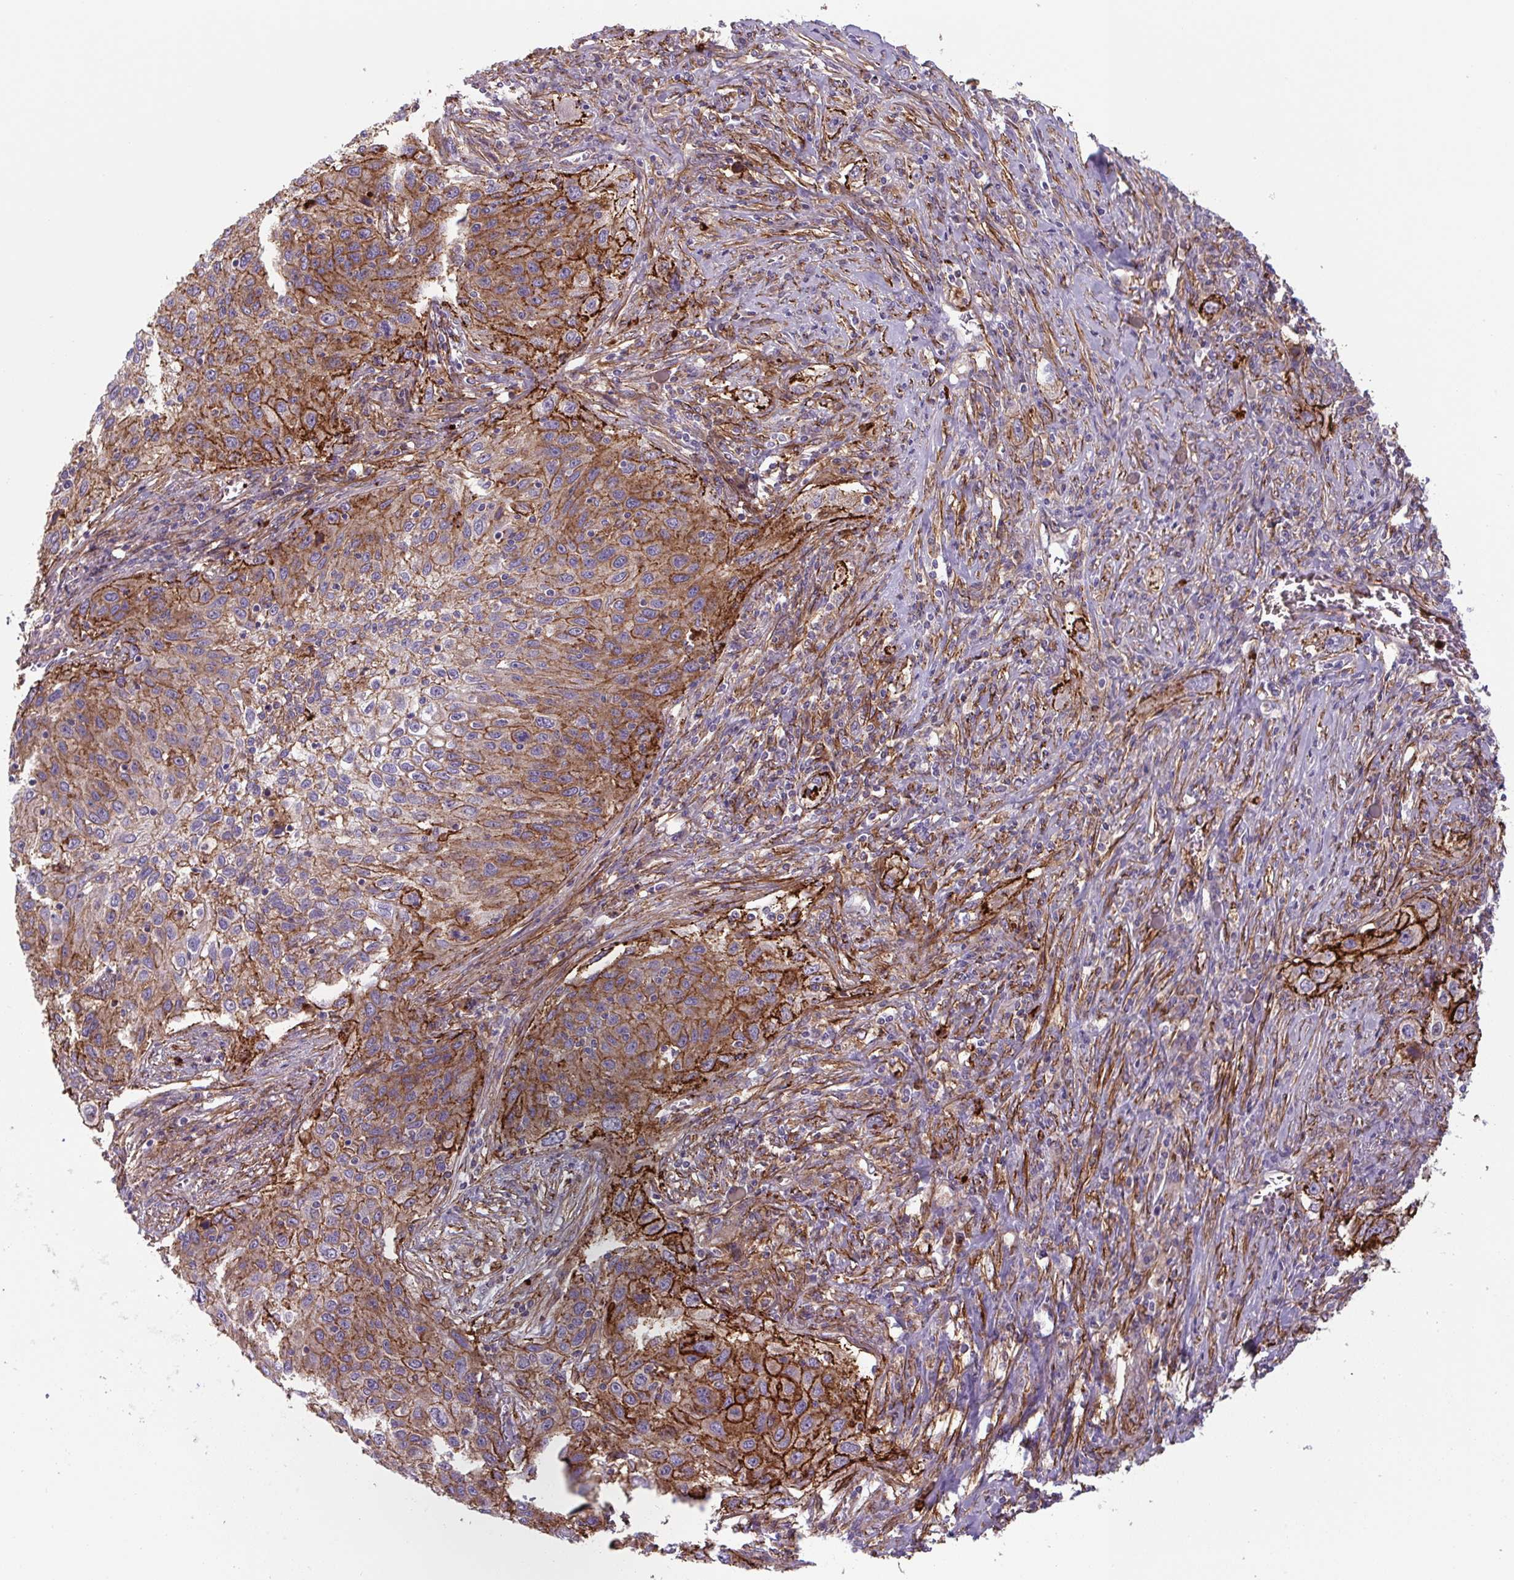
{"staining": {"intensity": "strong", "quantity": ">75%", "location": "cytoplasmic/membranous"}, "tissue": "lung cancer", "cell_type": "Tumor cells", "image_type": "cancer", "snomed": [{"axis": "morphology", "description": "Squamous cell carcinoma, NOS"}, {"axis": "topography", "description": "Lung"}], "caption": "Protein staining of squamous cell carcinoma (lung) tissue shows strong cytoplasmic/membranous expression in approximately >75% of tumor cells.", "gene": "DHFR2", "patient": {"sex": "female", "age": 69}}